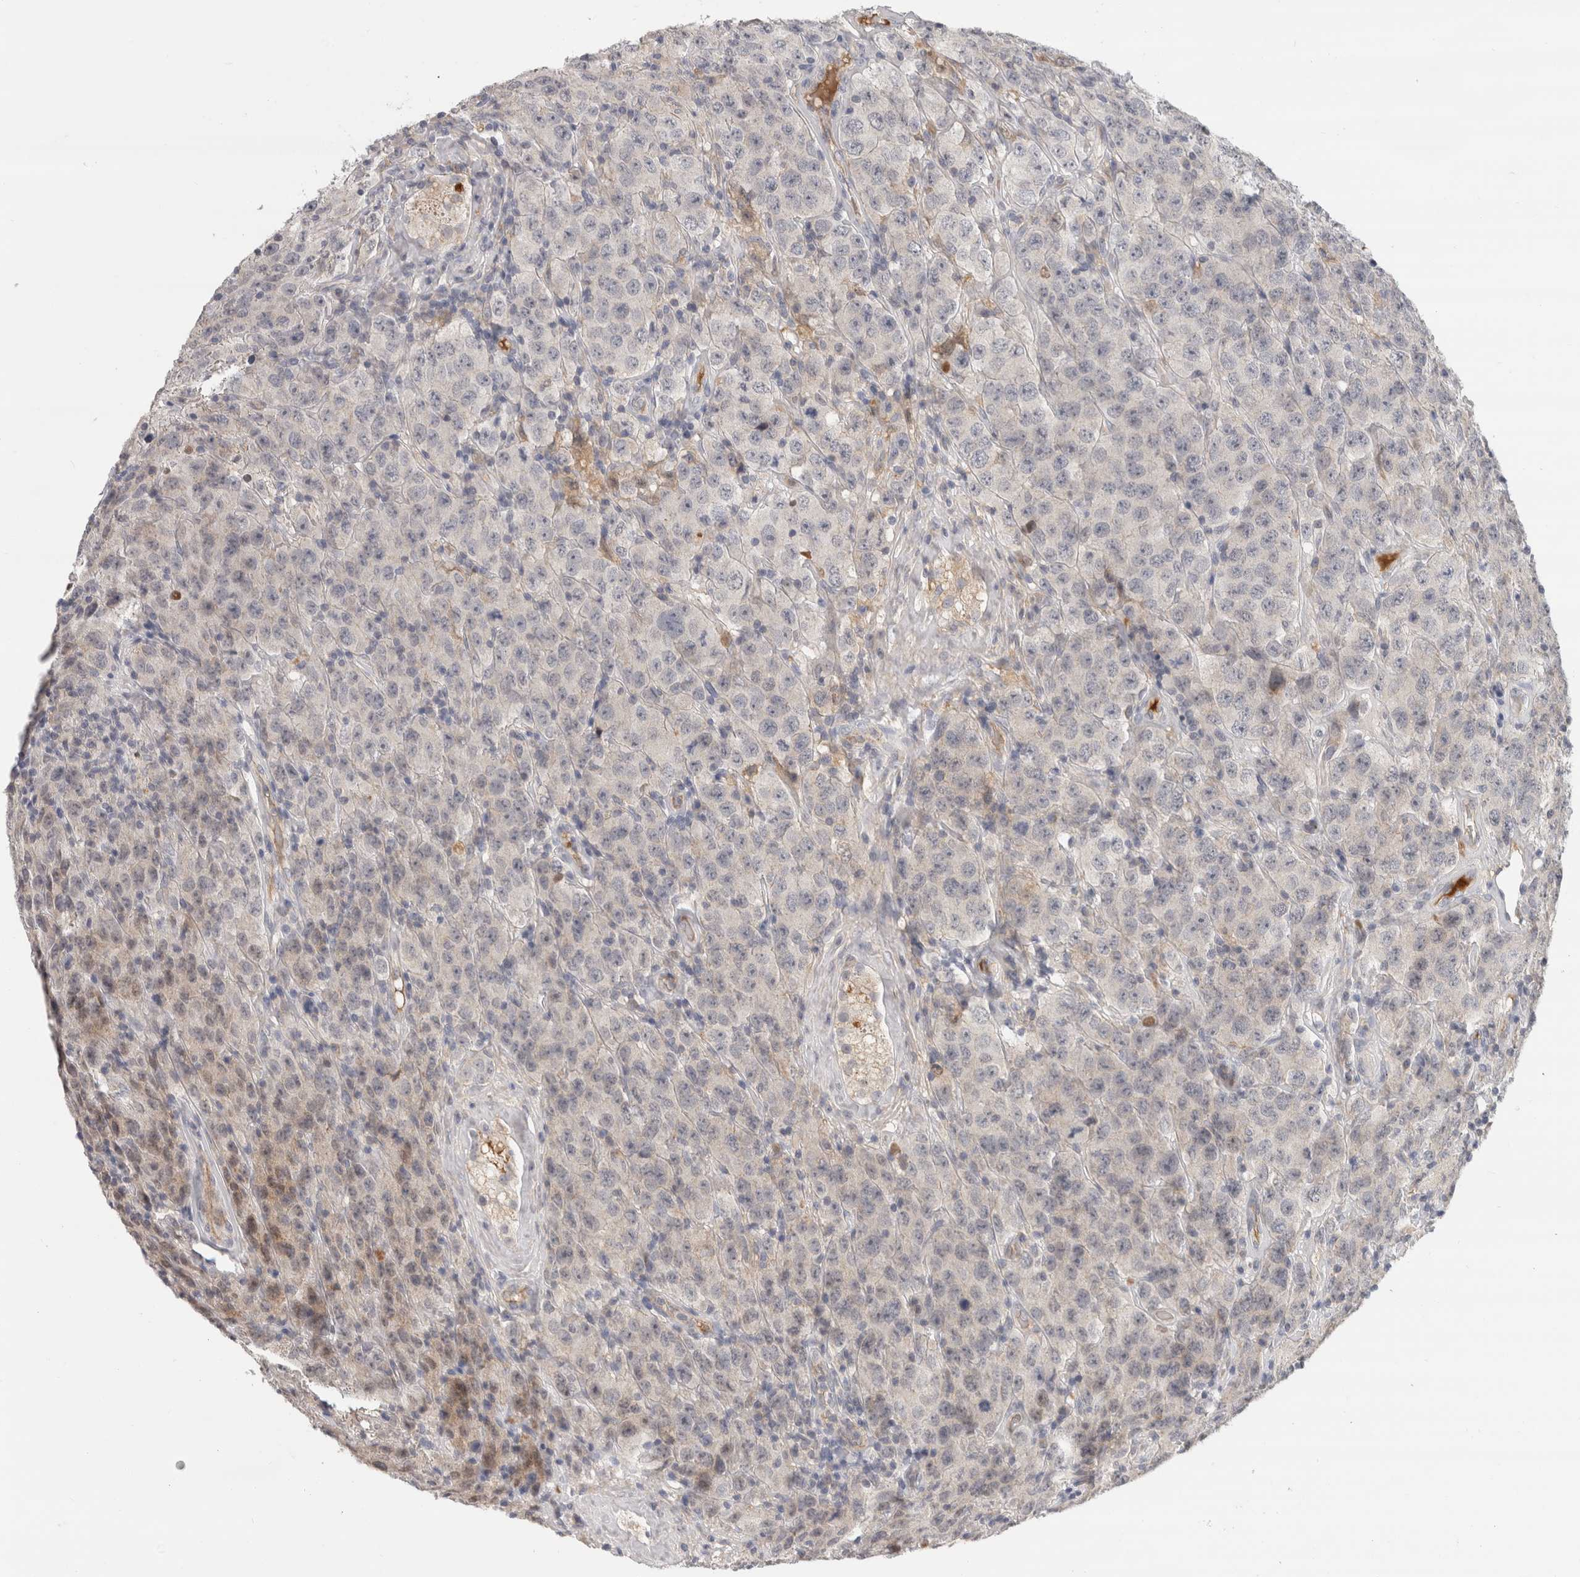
{"staining": {"intensity": "weak", "quantity": "25%-75%", "location": "cytoplasmic/membranous"}, "tissue": "testis cancer", "cell_type": "Tumor cells", "image_type": "cancer", "snomed": [{"axis": "morphology", "description": "Seminoma, NOS"}, {"axis": "topography", "description": "Testis"}], "caption": "Testis cancer (seminoma) tissue exhibits weak cytoplasmic/membranous staining in approximately 25%-75% of tumor cells", "gene": "AFP", "patient": {"sex": "male", "age": 52}}